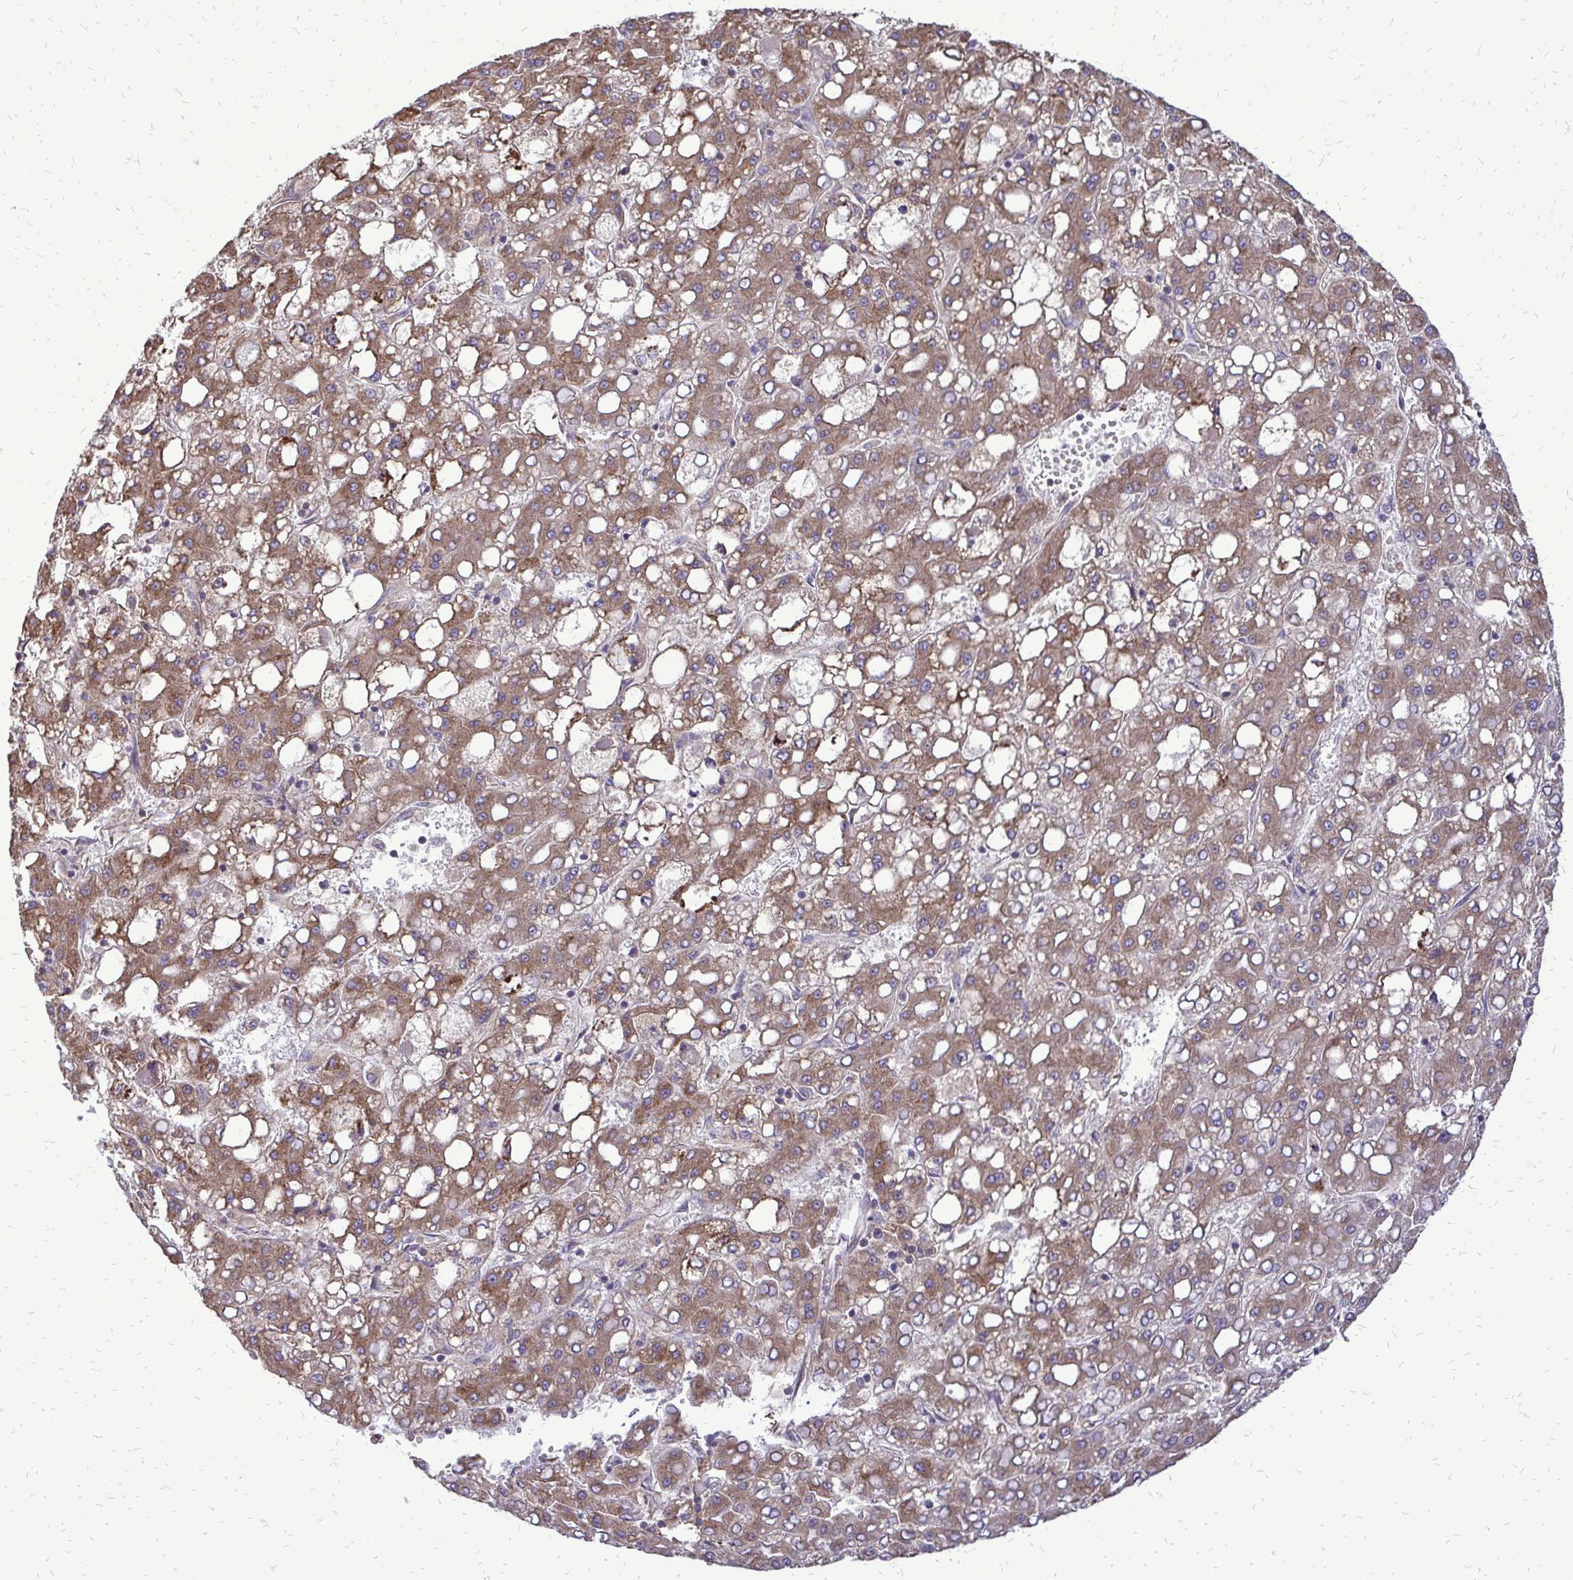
{"staining": {"intensity": "moderate", "quantity": ">75%", "location": "cytoplasmic/membranous"}, "tissue": "liver cancer", "cell_type": "Tumor cells", "image_type": "cancer", "snomed": [{"axis": "morphology", "description": "Carcinoma, Hepatocellular, NOS"}, {"axis": "topography", "description": "Liver"}], "caption": "IHC of human liver hepatocellular carcinoma displays medium levels of moderate cytoplasmic/membranous expression in approximately >75% of tumor cells.", "gene": "RPS3", "patient": {"sex": "male", "age": 65}}